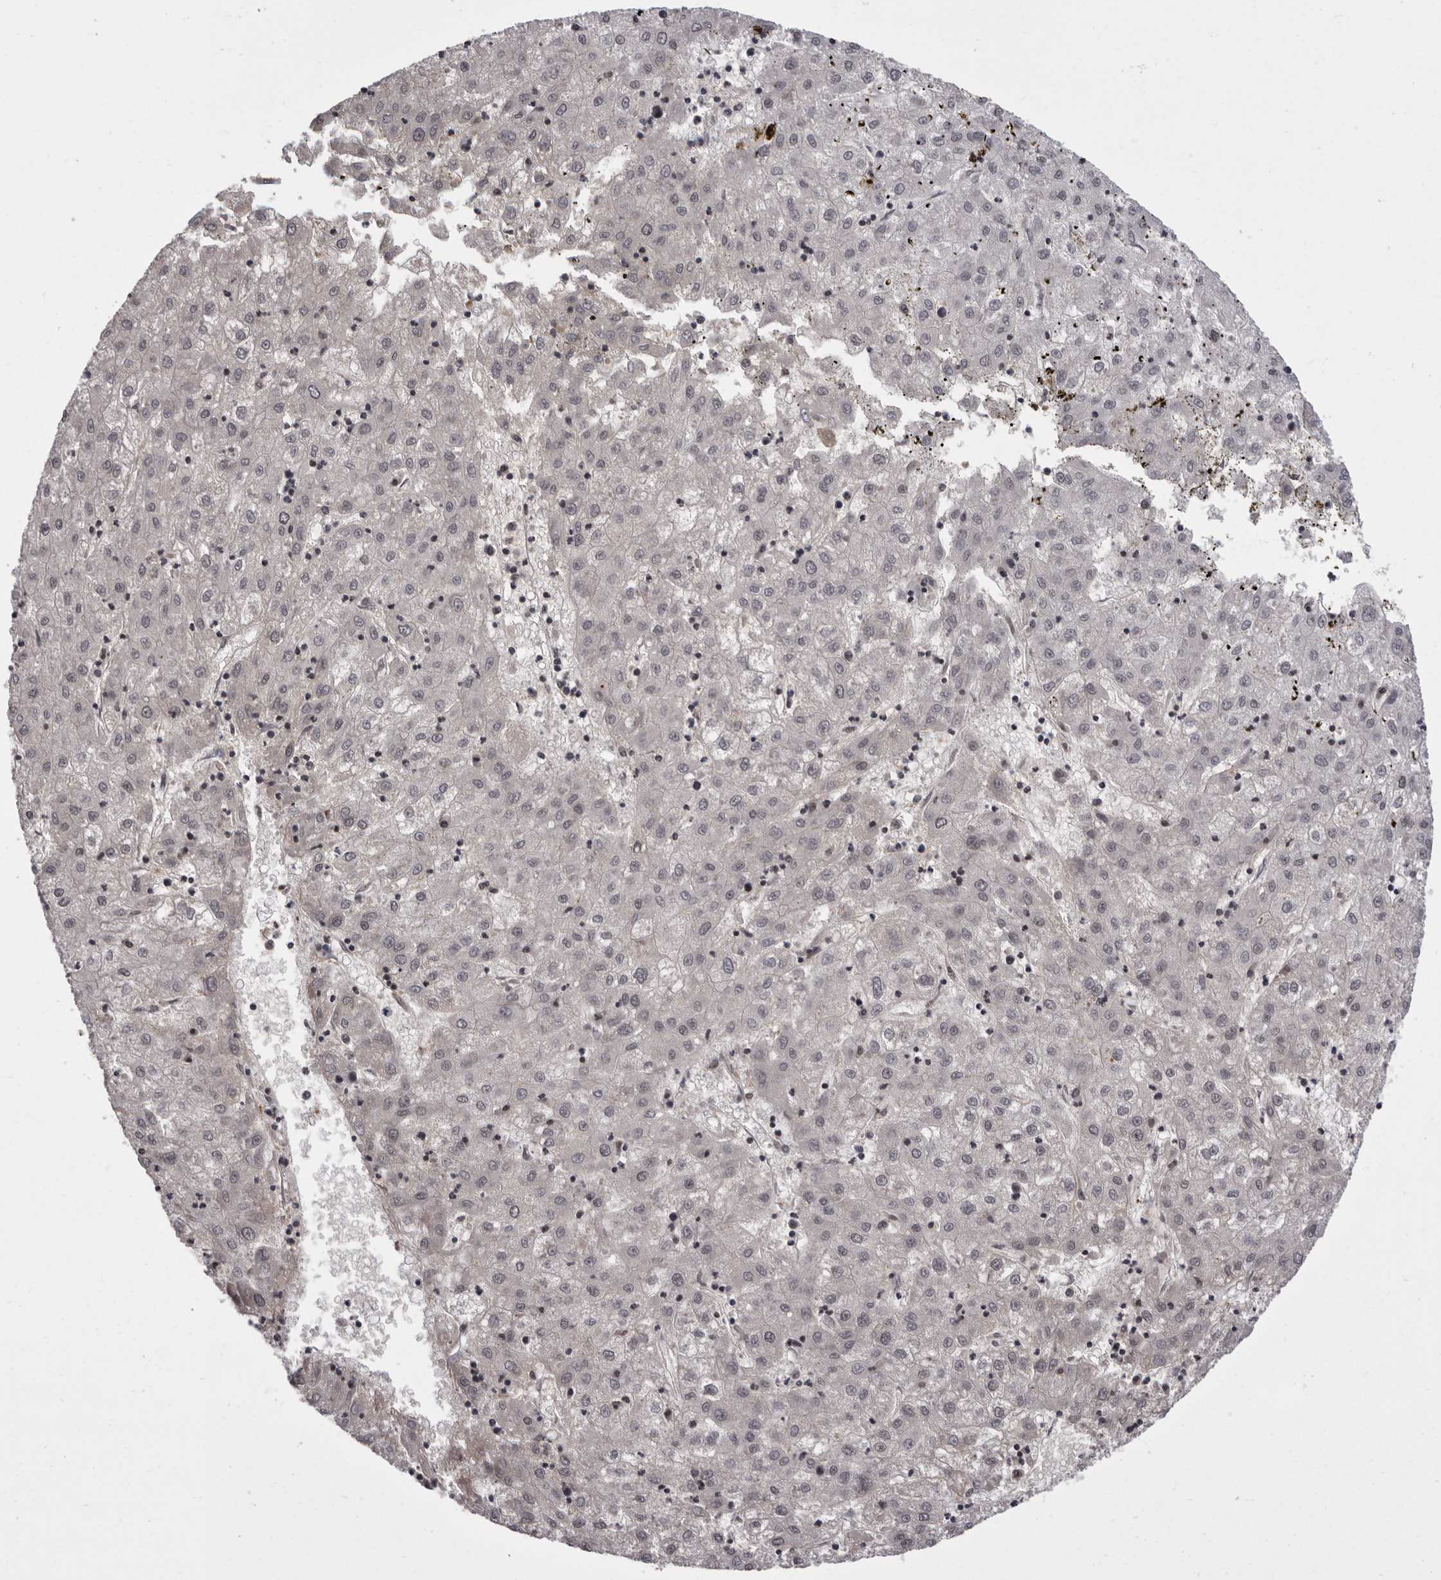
{"staining": {"intensity": "negative", "quantity": "none", "location": "none"}, "tissue": "liver cancer", "cell_type": "Tumor cells", "image_type": "cancer", "snomed": [{"axis": "morphology", "description": "Carcinoma, Hepatocellular, NOS"}, {"axis": "topography", "description": "Liver"}], "caption": "Protein analysis of hepatocellular carcinoma (liver) shows no significant expression in tumor cells.", "gene": "FGFR4", "patient": {"sex": "male", "age": 72}}